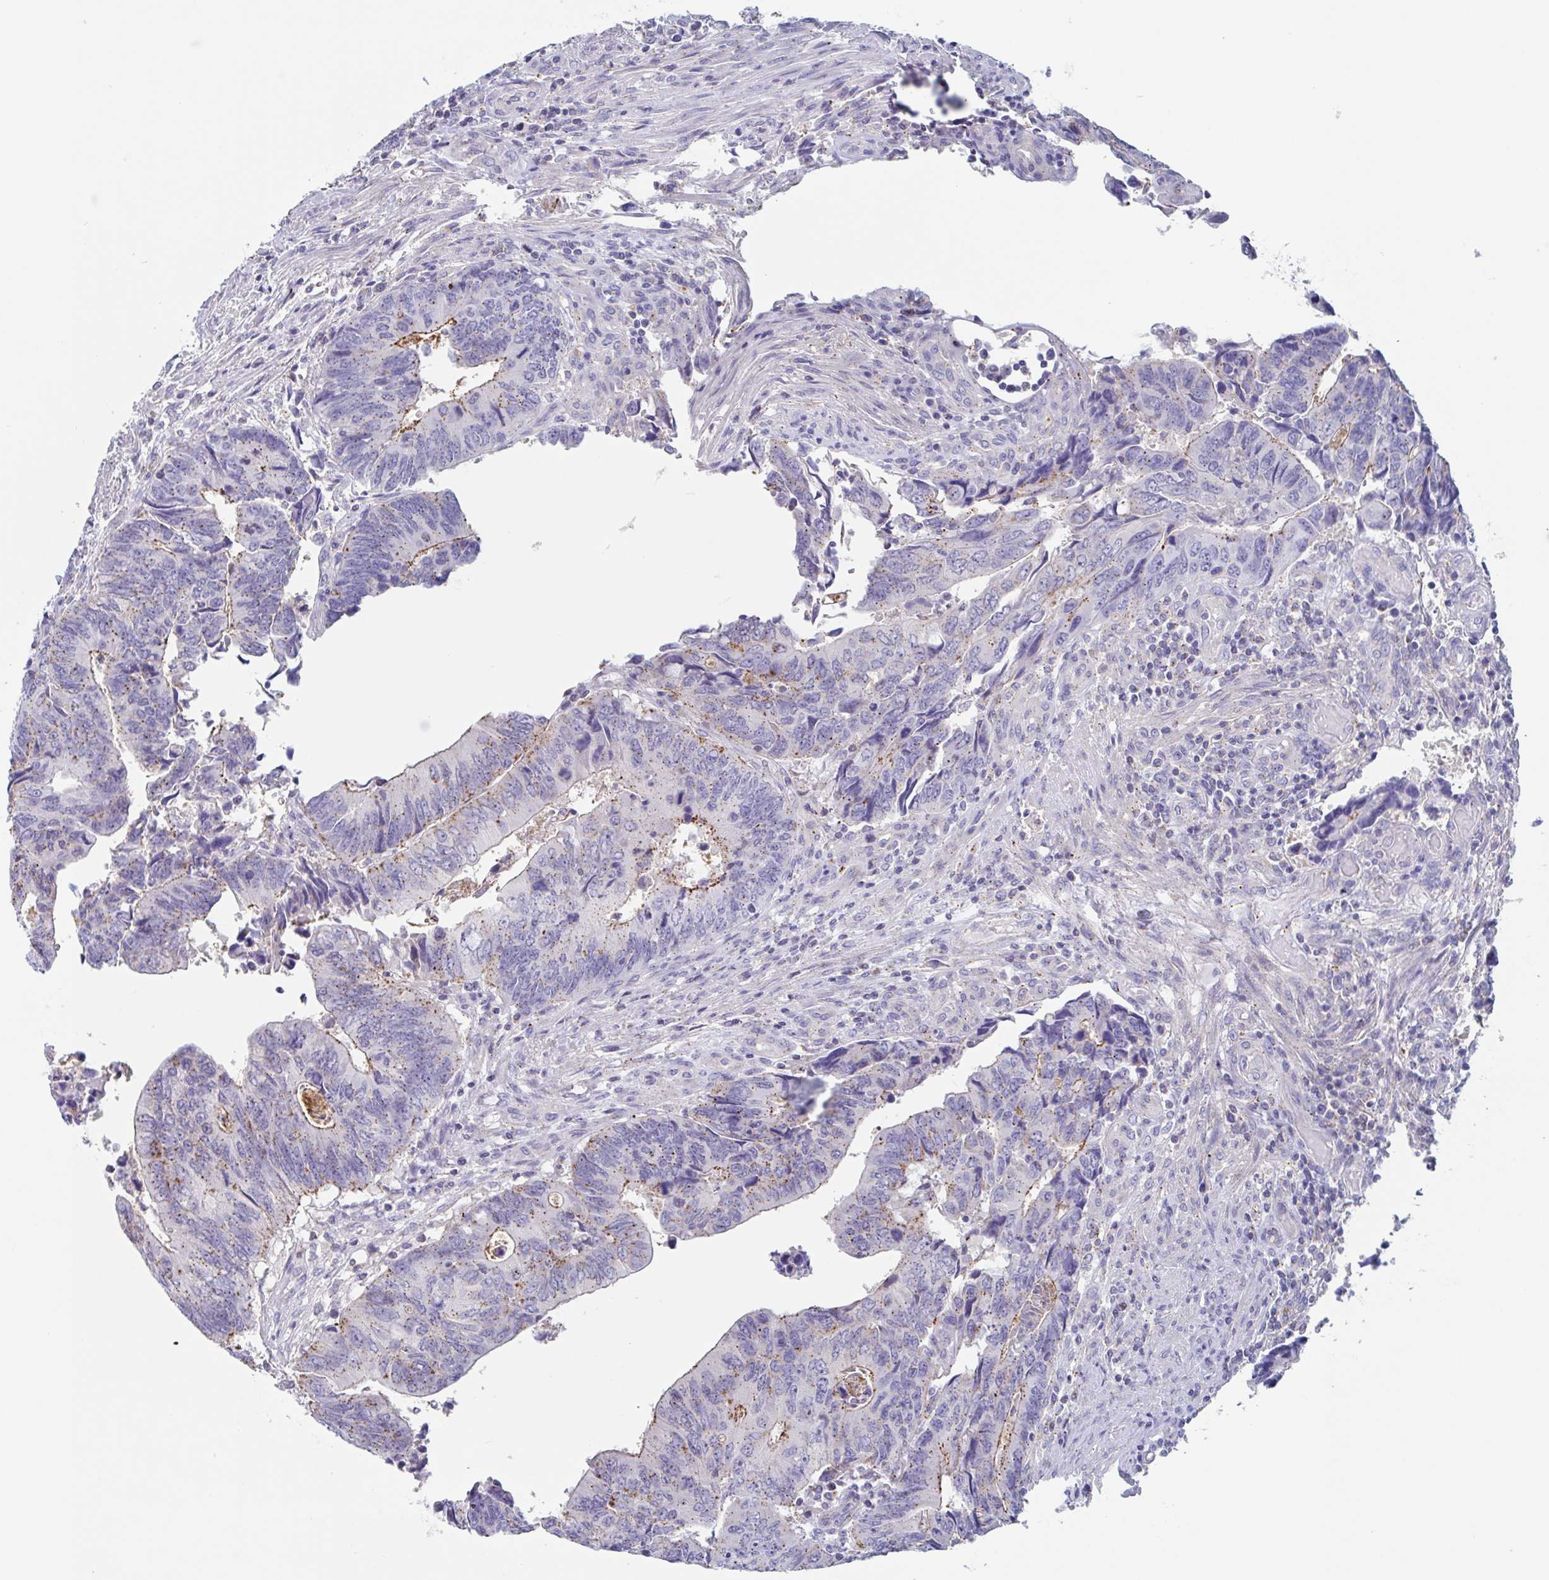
{"staining": {"intensity": "moderate", "quantity": ">75%", "location": "cytoplasmic/membranous"}, "tissue": "colorectal cancer", "cell_type": "Tumor cells", "image_type": "cancer", "snomed": [{"axis": "morphology", "description": "Adenocarcinoma, NOS"}, {"axis": "topography", "description": "Colon"}], "caption": "A brown stain highlights moderate cytoplasmic/membranous expression of a protein in colorectal adenocarcinoma tumor cells. Using DAB (3,3'-diaminobenzidine) (brown) and hematoxylin (blue) stains, captured at high magnification using brightfield microscopy.", "gene": "CHMP5", "patient": {"sex": "male", "age": 87}}